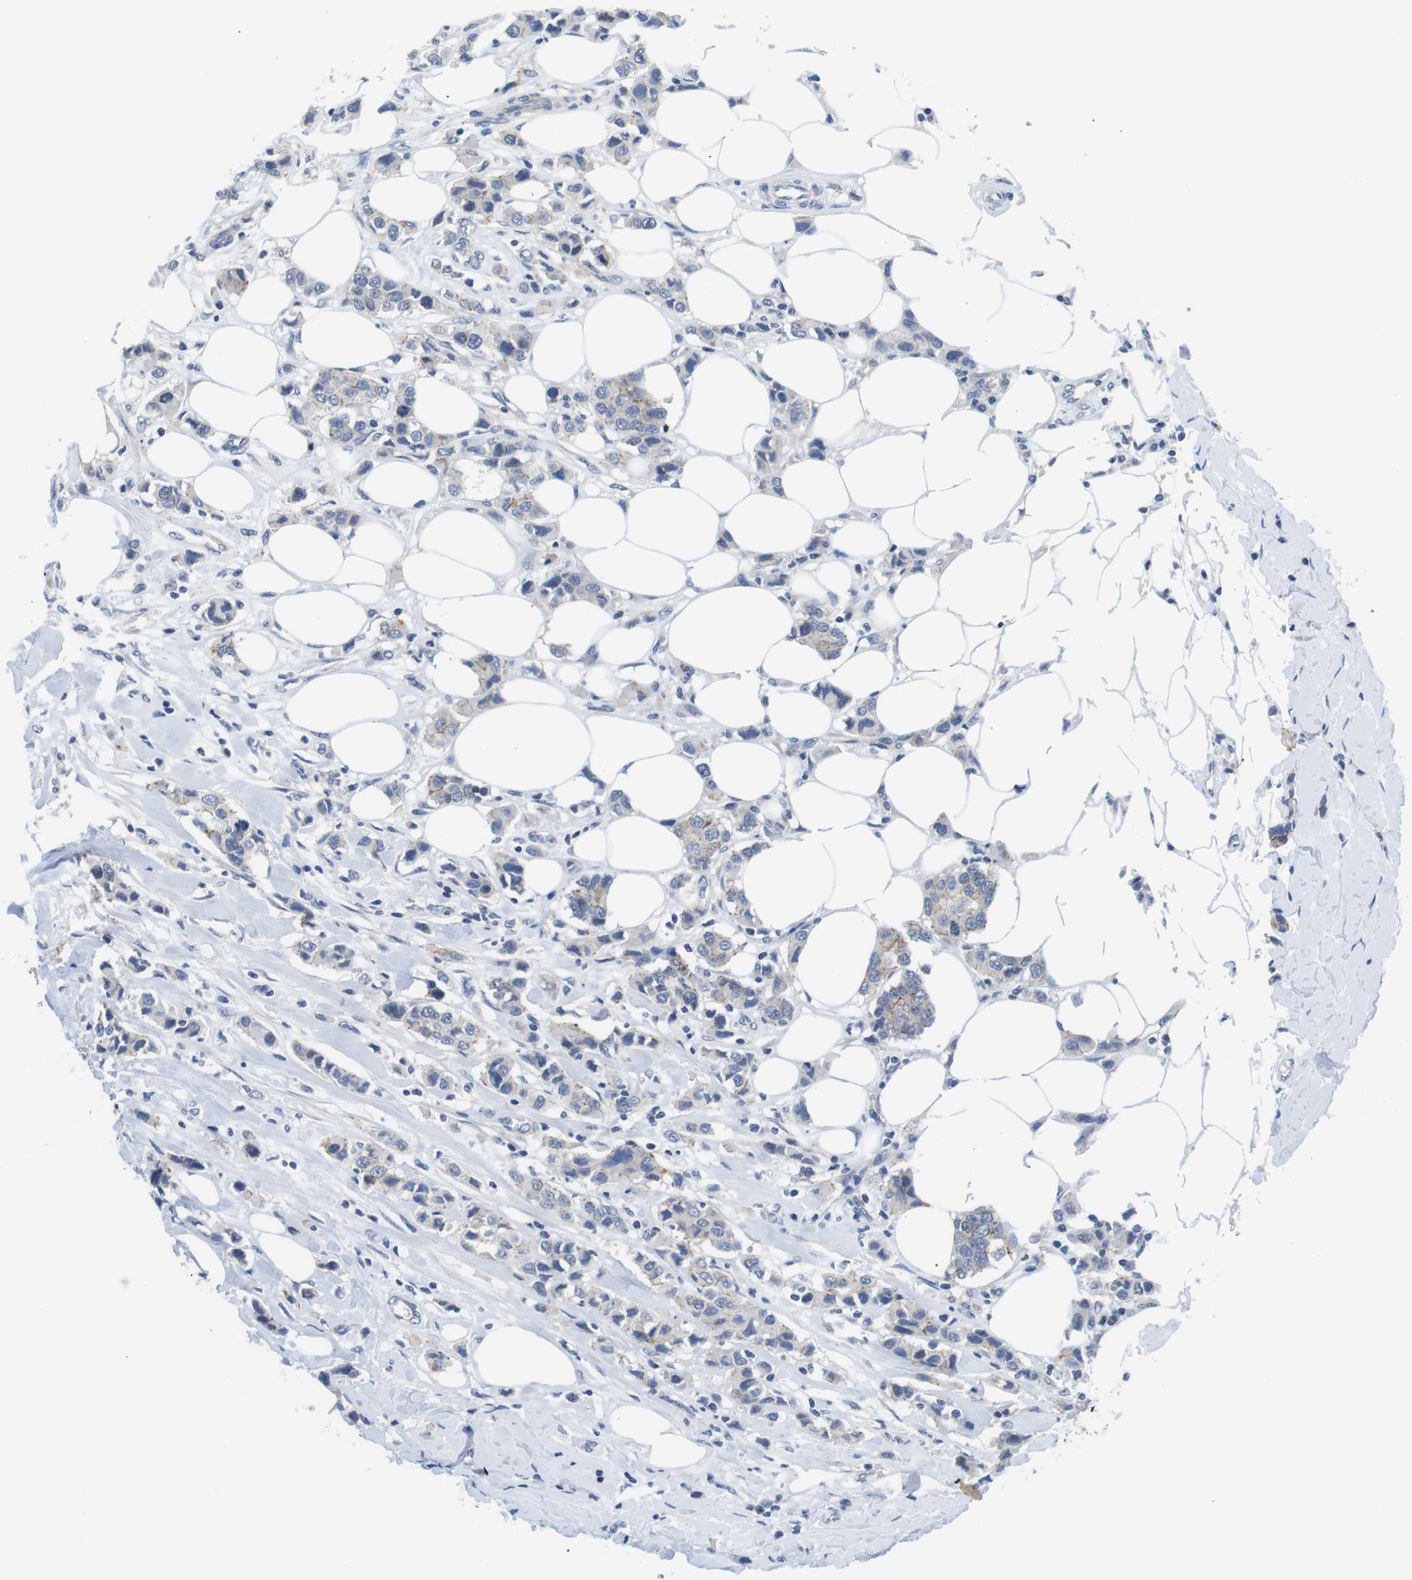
{"staining": {"intensity": "moderate", "quantity": "25%-75%", "location": "cytoplasmic/membranous"}, "tissue": "breast cancer", "cell_type": "Tumor cells", "image_type": "cancer", "snomed": [{"axis": "morphology", "description": "Normal tissue, NOS"}, {"axis": "morphology", "description": "Duct carcinoma"}, {"axis": "topography", "description": "Breast"}], "caption": "Moderate cytoplasmic/membranous protein expression is appreciated in about 25%-75% of tumor cells in breast cancer (intraductal carcinoma). The staining was performed using DAB to visualize the protein expression in brown, while the nuclei were stained in blue with hematoxylin (Magnification: 20x).", "gene": "SCRIB", "patient": {"sex": "female", "age": 50}}